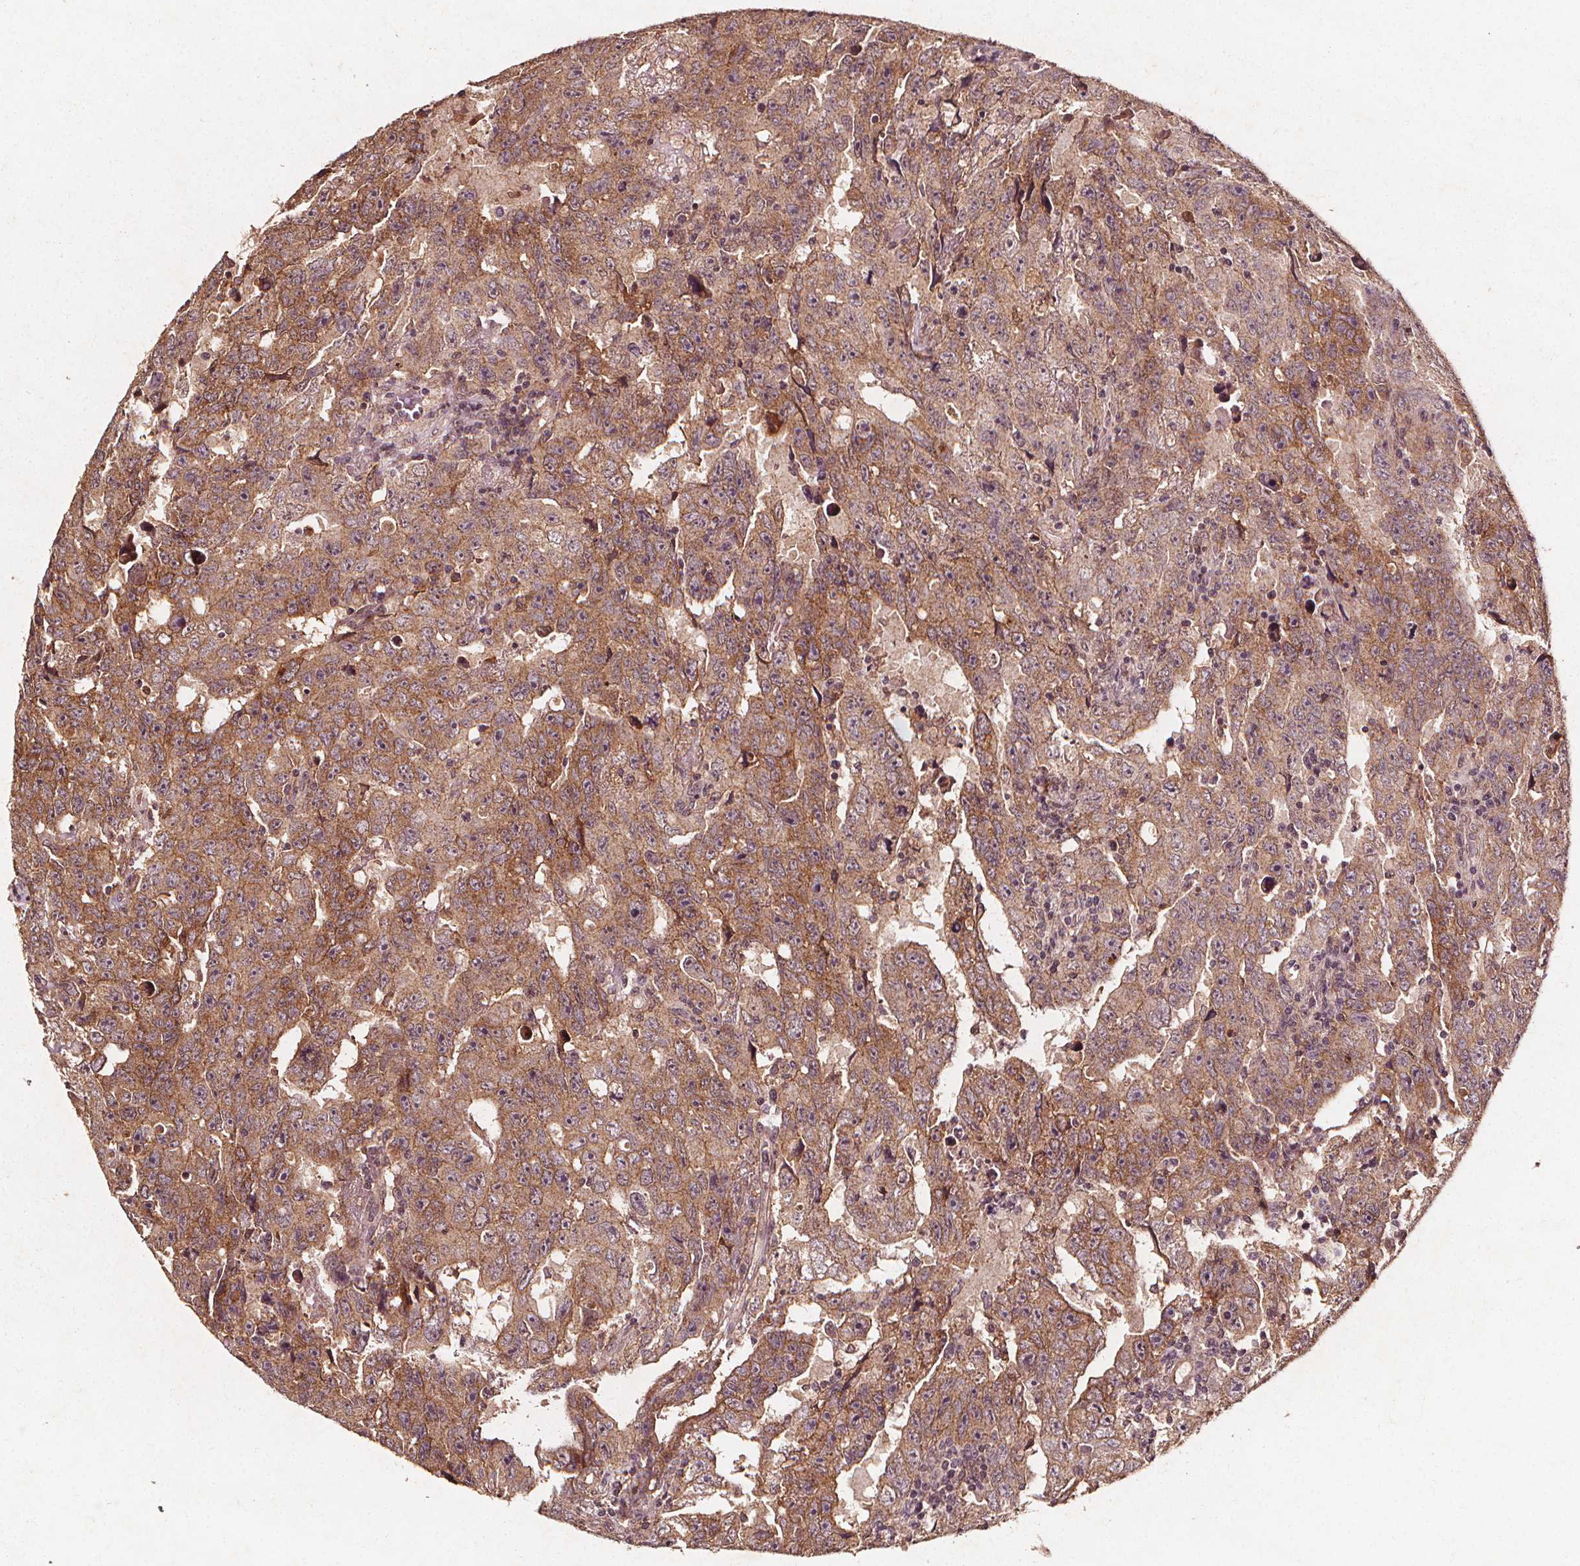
{"staining": {"intensity": "moderate", "quantity": ">75%", "location": "cytoplasmic/membranous"}, "tissue": "testis cancer", "cell_type": "Tumor cells", "image_type": "cancer", "snomed": [{"axis": "morphology", "description": "Carcinoma, Embryonal, NOS"}, {"axis": "topography", "description": "Testis"}], "caption": "Immunohistochemistry (IHC) image of neoplastic tissue: human testis cancer (embryonal carcinoma) stained using immunohistochemistry shows medium levels of moderate protein expression localized specifically in the cytoplasmic/membranous of tumor cells, appearing as a cytoplasmic/membranous brown color.", "gene": "ABCA1", "patient": {"sex": "male", "age": 24}}